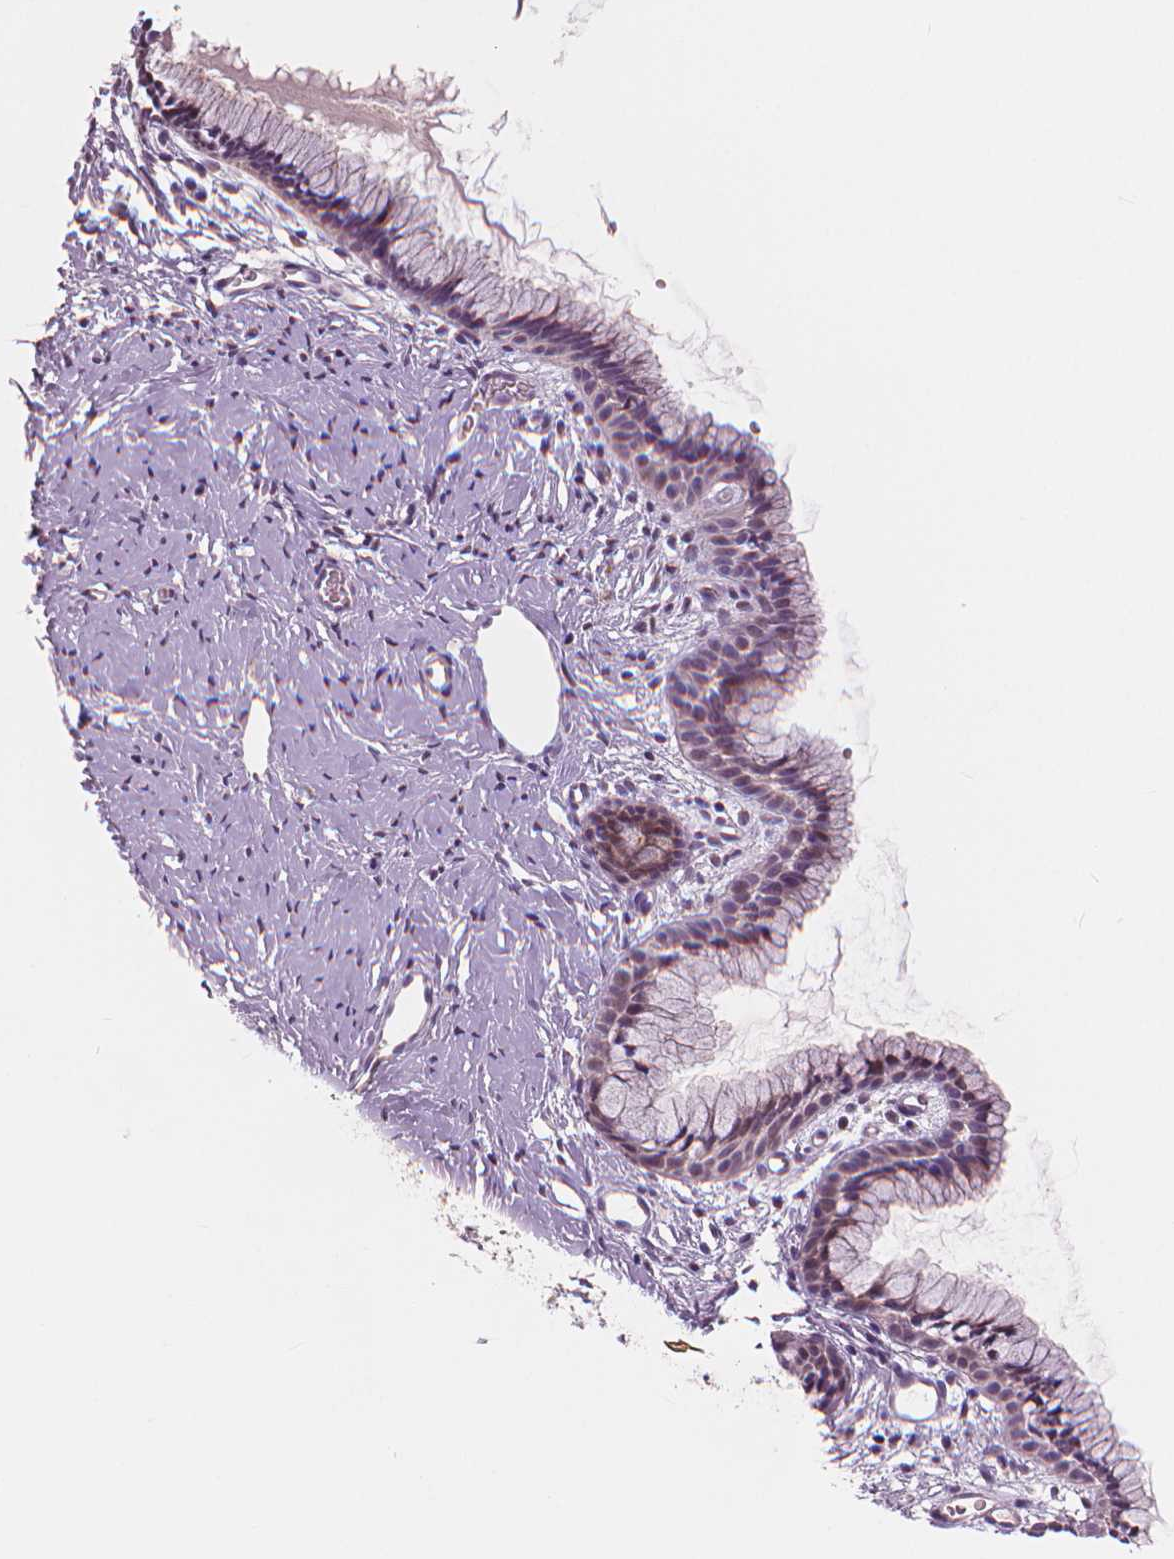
{"staining": {"intensity": "negative", "quantity": "none", "location": "none"}, "tissue": "cervix", "cell_type": "Glandular cells", "image_type": "normal", "snomed": [{"axis": "morphology", "description": "Normal tissue, NOS"}, {"axis": "topography", "description": "Cervix"}], "caption": "Image shows no significant protein expression in glandular cells of unremarkable cervix. (DAB immunohistochemistry visualized using brightfield microscopy, high magnification).", "gene": "RNASE7", "patient": {"sex": "female", "age": 40}}